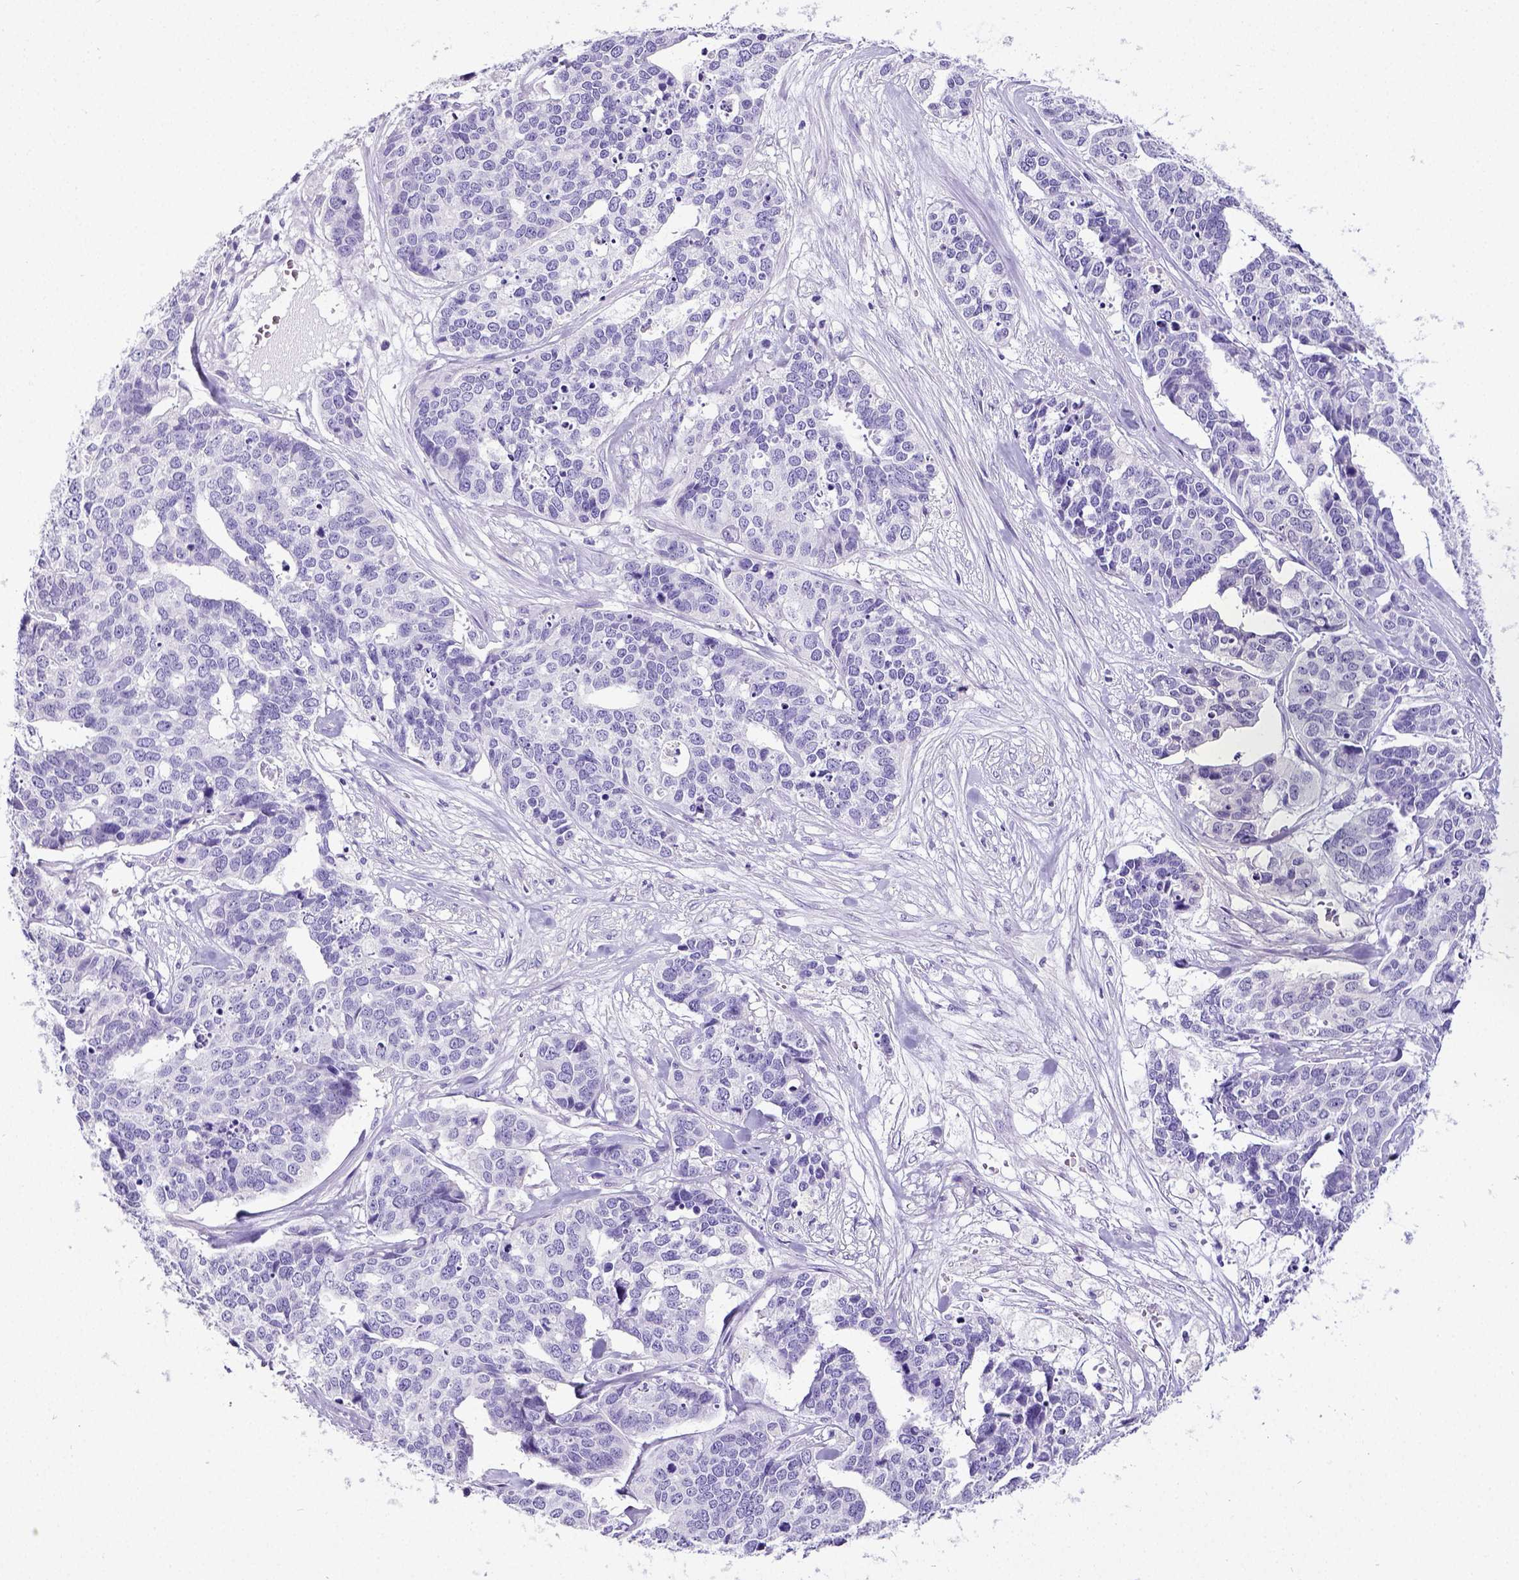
{"staining": {"intensity": "negative", "quantity": "none", "location": "none"}, "tissue": "ovarian cancer", "cell_type": "Tumor cells", "image_type": "cancer", "snomed": [{"axis": "morphology", "description": "Carcinoma, endometroid"}, {"axis": "topography", "description": "Ovary"}], "caption": "Protein analysis of ovarian endometroid carcinoma reveals no significant positivity in tumor cells. (DAB (3,3'-diaminobenzidine) immunohistochemistry, high magnification).", "gene": "SATB2", "patient": {"sex": "female", "age": 65}}